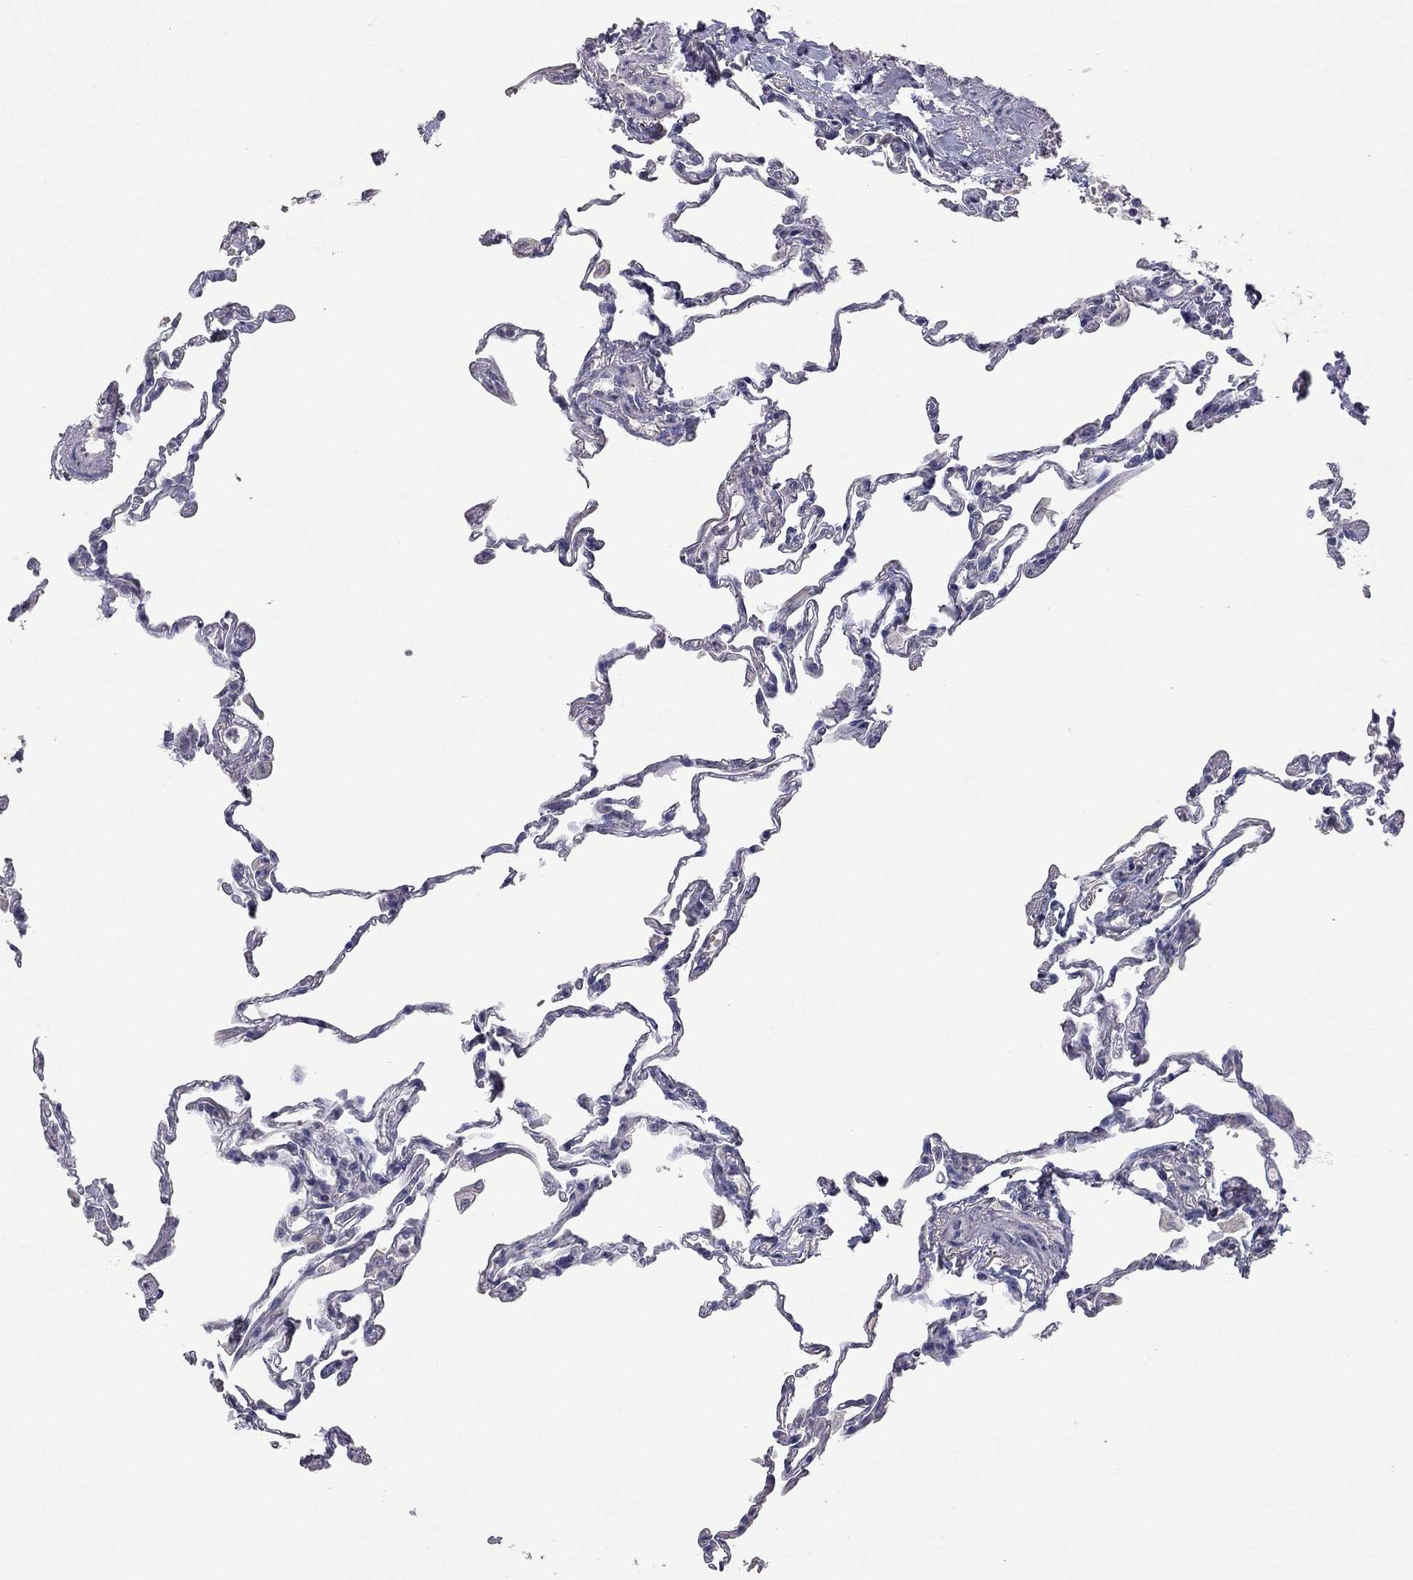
{"staining": {"intensity": "negative", "quantity": "none", "location": "none"}, "tissue": "lung", "cell_type": "Alveolar cells", "image_type": "normal", "snomed": [{"axis": "morphology", "description": "Normal tissue, NOS"}, {"axis": "topography", "description": "Lung"}], "caption": "Image shows no significant protein staining in alveolar cells of benign lung.", "gene": "SYT12", "patient": {"sex": "female", "age": 57}}